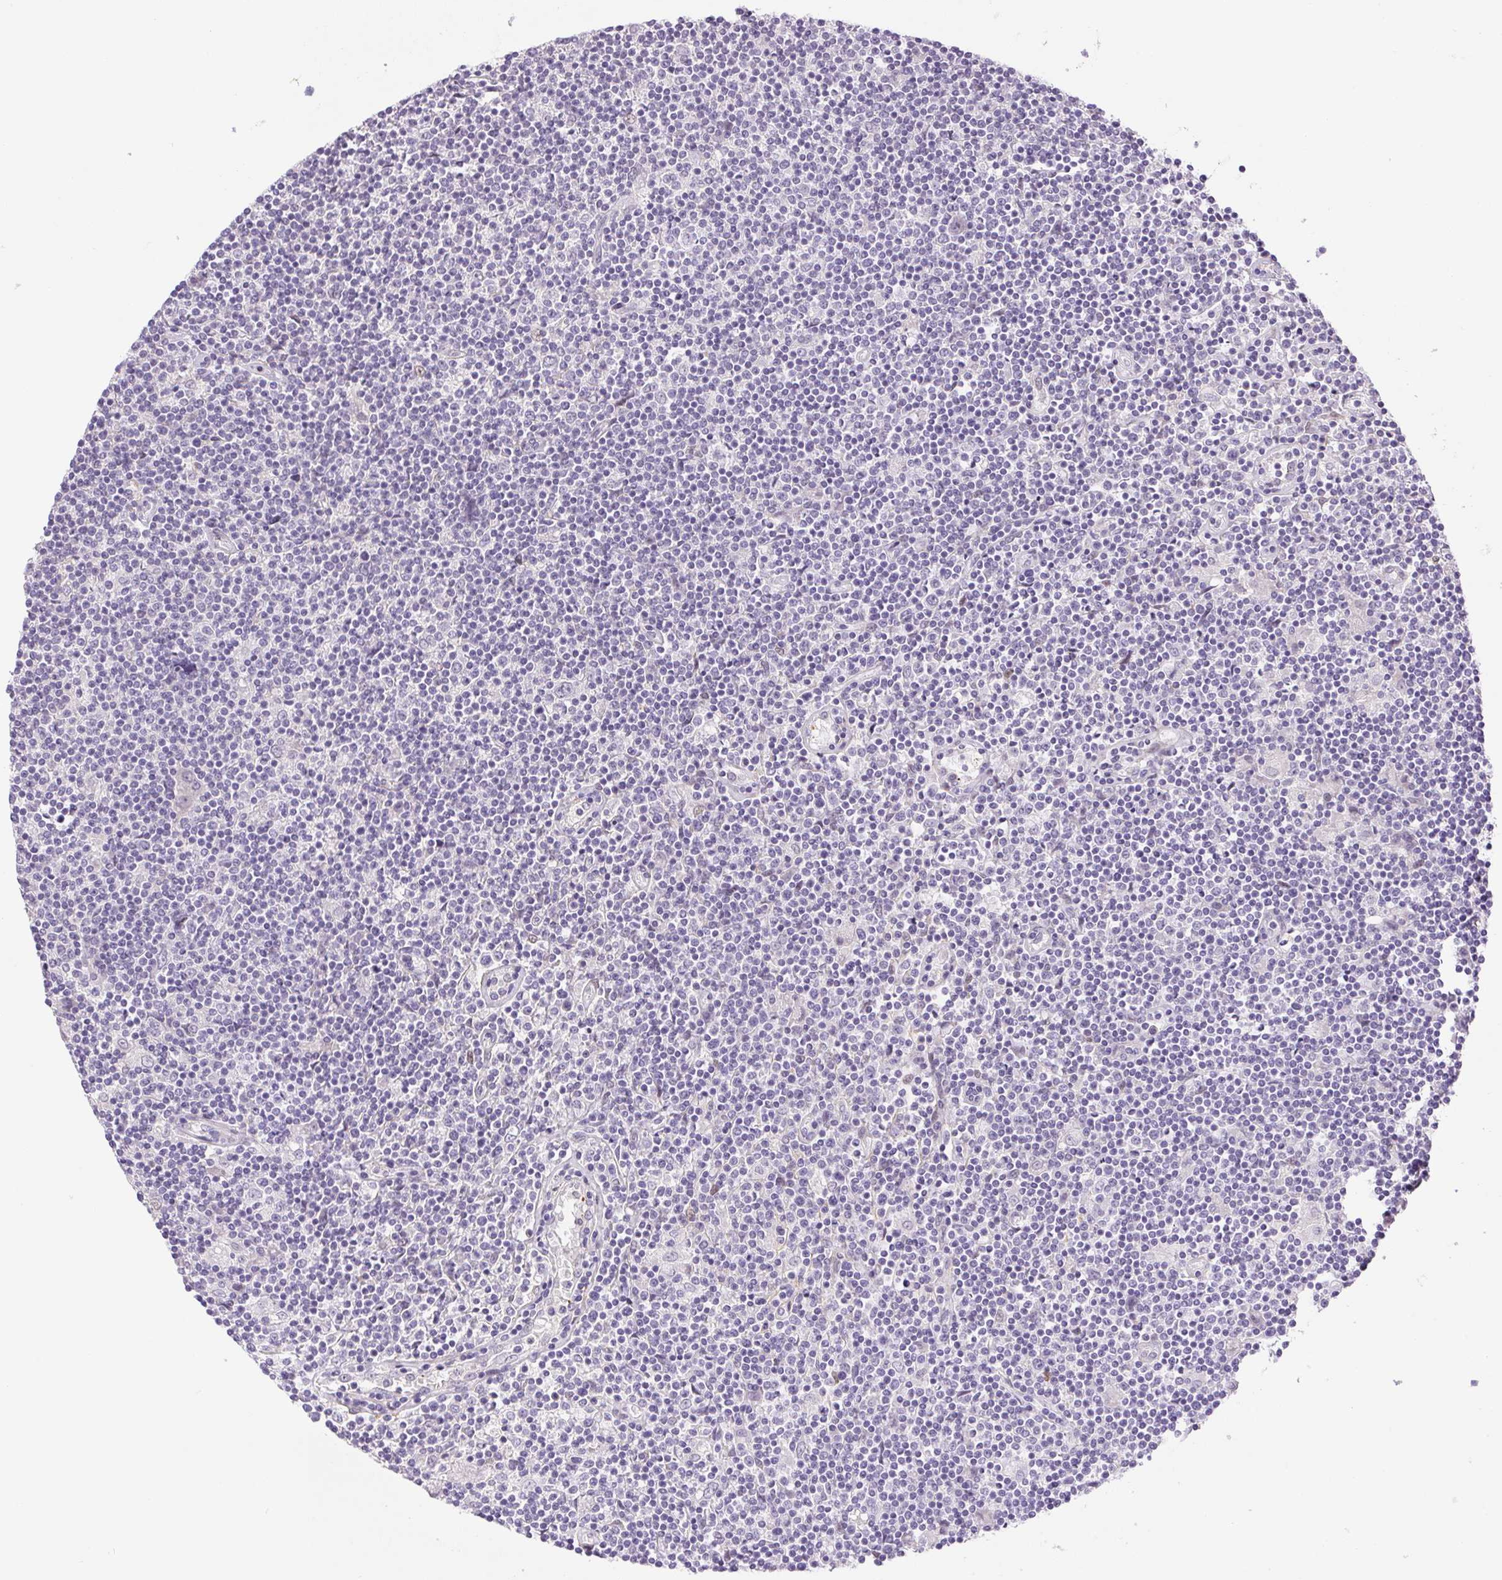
{"staining": {"intensity": "negative", "quantity": "none", "location": "none"}, "tissue": "lymphoma", "cell_type": "Tumor cells", "image_type": "cancer", "snomed": [{"axis": "morphology", "description": "Hodgkin's disease, NOS"}, {"axis": "topography", "description": "Lymph node"}], "caption": "IHC of human lymphoma demonstrates no staining in tumor cells.", "gene": "PRL", "patient": {"sex": "male", "age": 40}}